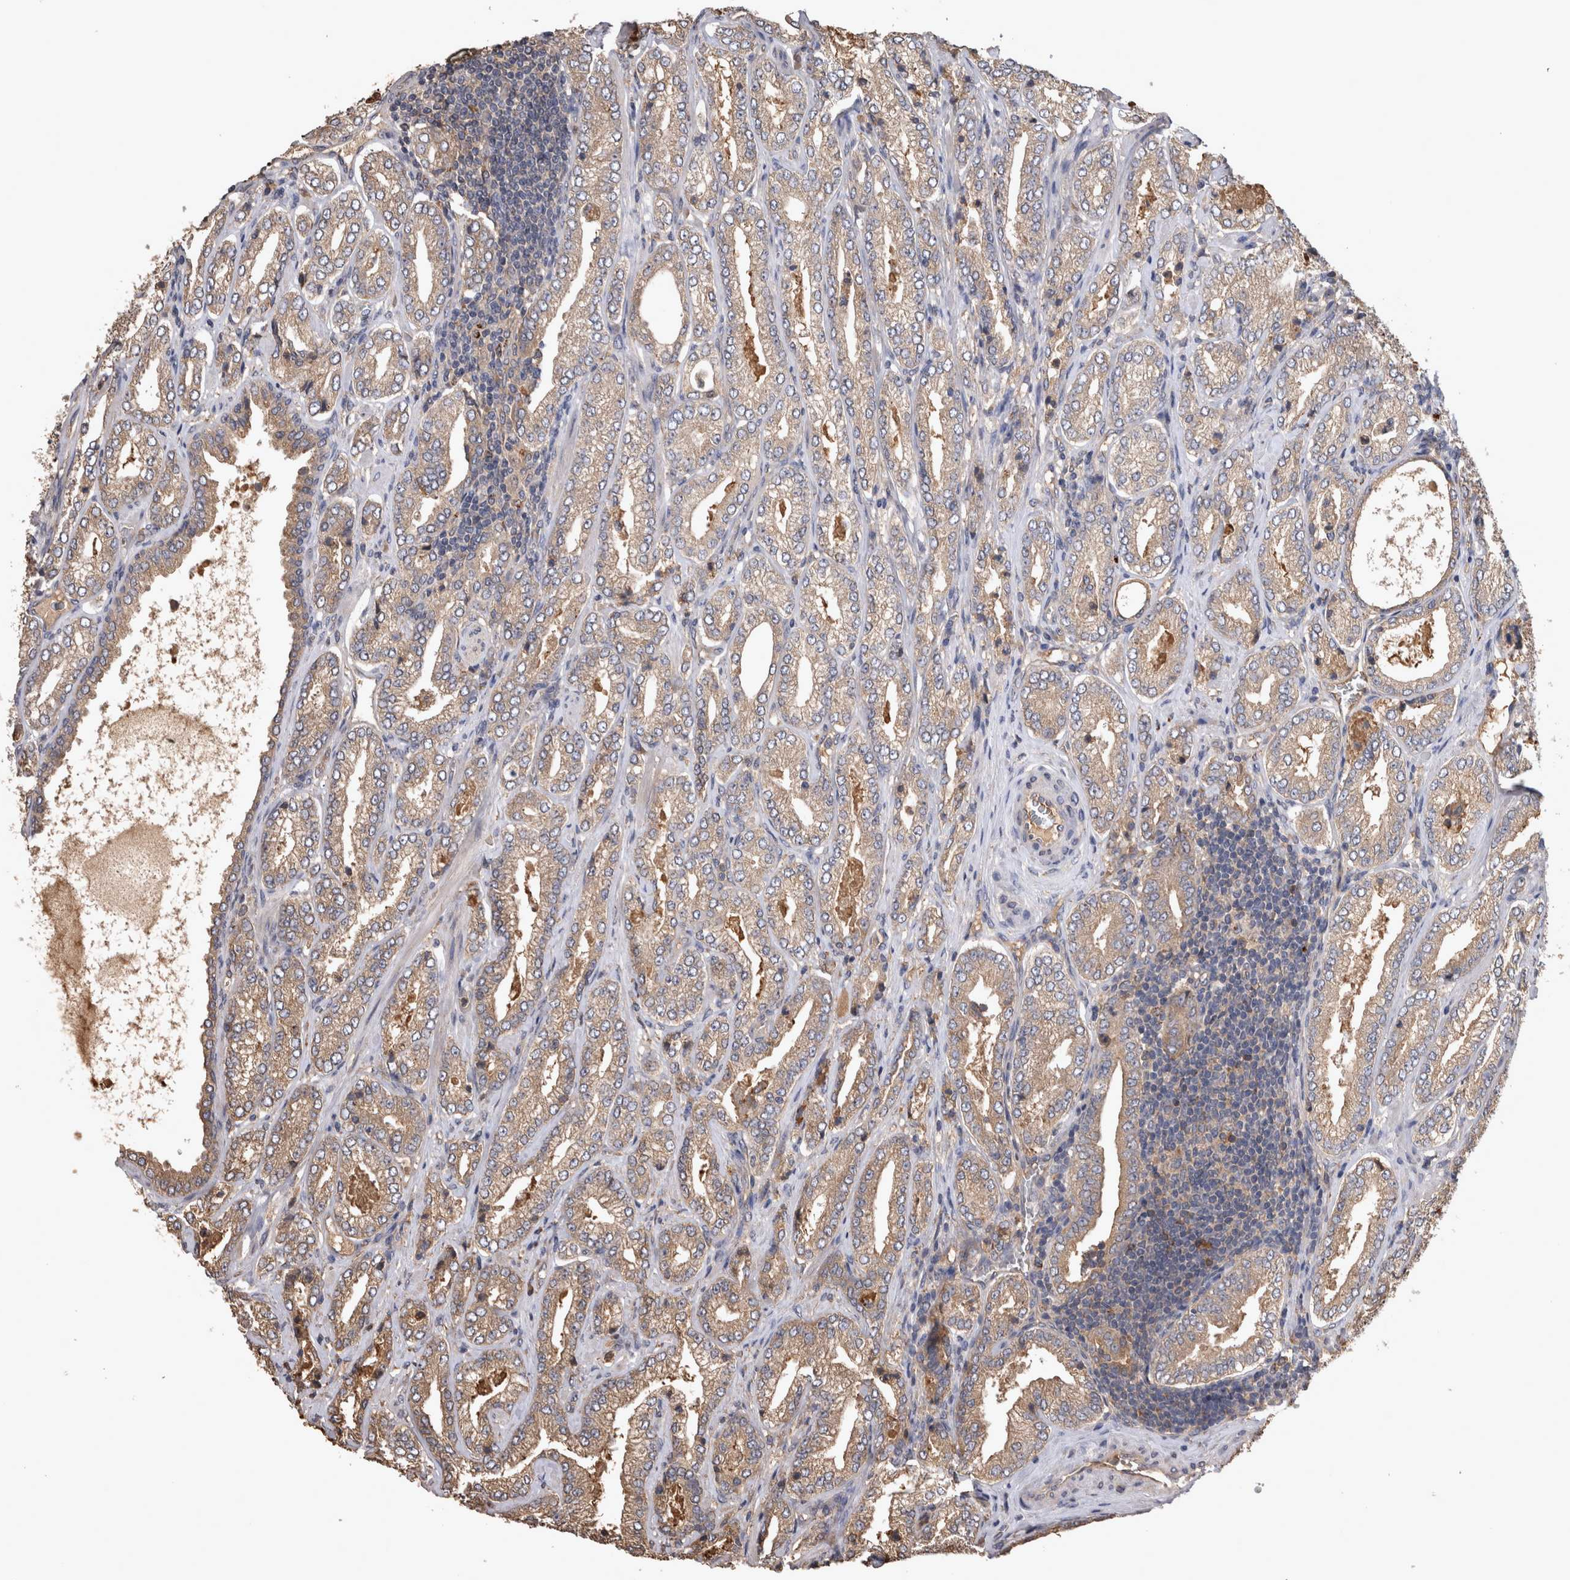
{"staining": {"intensity": "weak", "quantity": ">75%", "location": "cytoplasmic/membranous"}, "tissue": "prostate cancer", "cell_type": "Tumor cells", "image_type": "cancer", "snomed": [{"axis": "morphology", "description": "Adenocarcinoma, Low grade"}, {"axis": "topography", "description": "Prostate"}], "caption": "An IHC image of tumor tissue is shown. Protein staining in brown highlights weak cytoplasmic/membranous positivity in prostate adenocarcinoma (low-grade) within tumor cells. Ihc stains the protein in brown and the nuclei are stained blue.", "gene": "TMED7", "patient": {"sex": "male", "age": 62}}